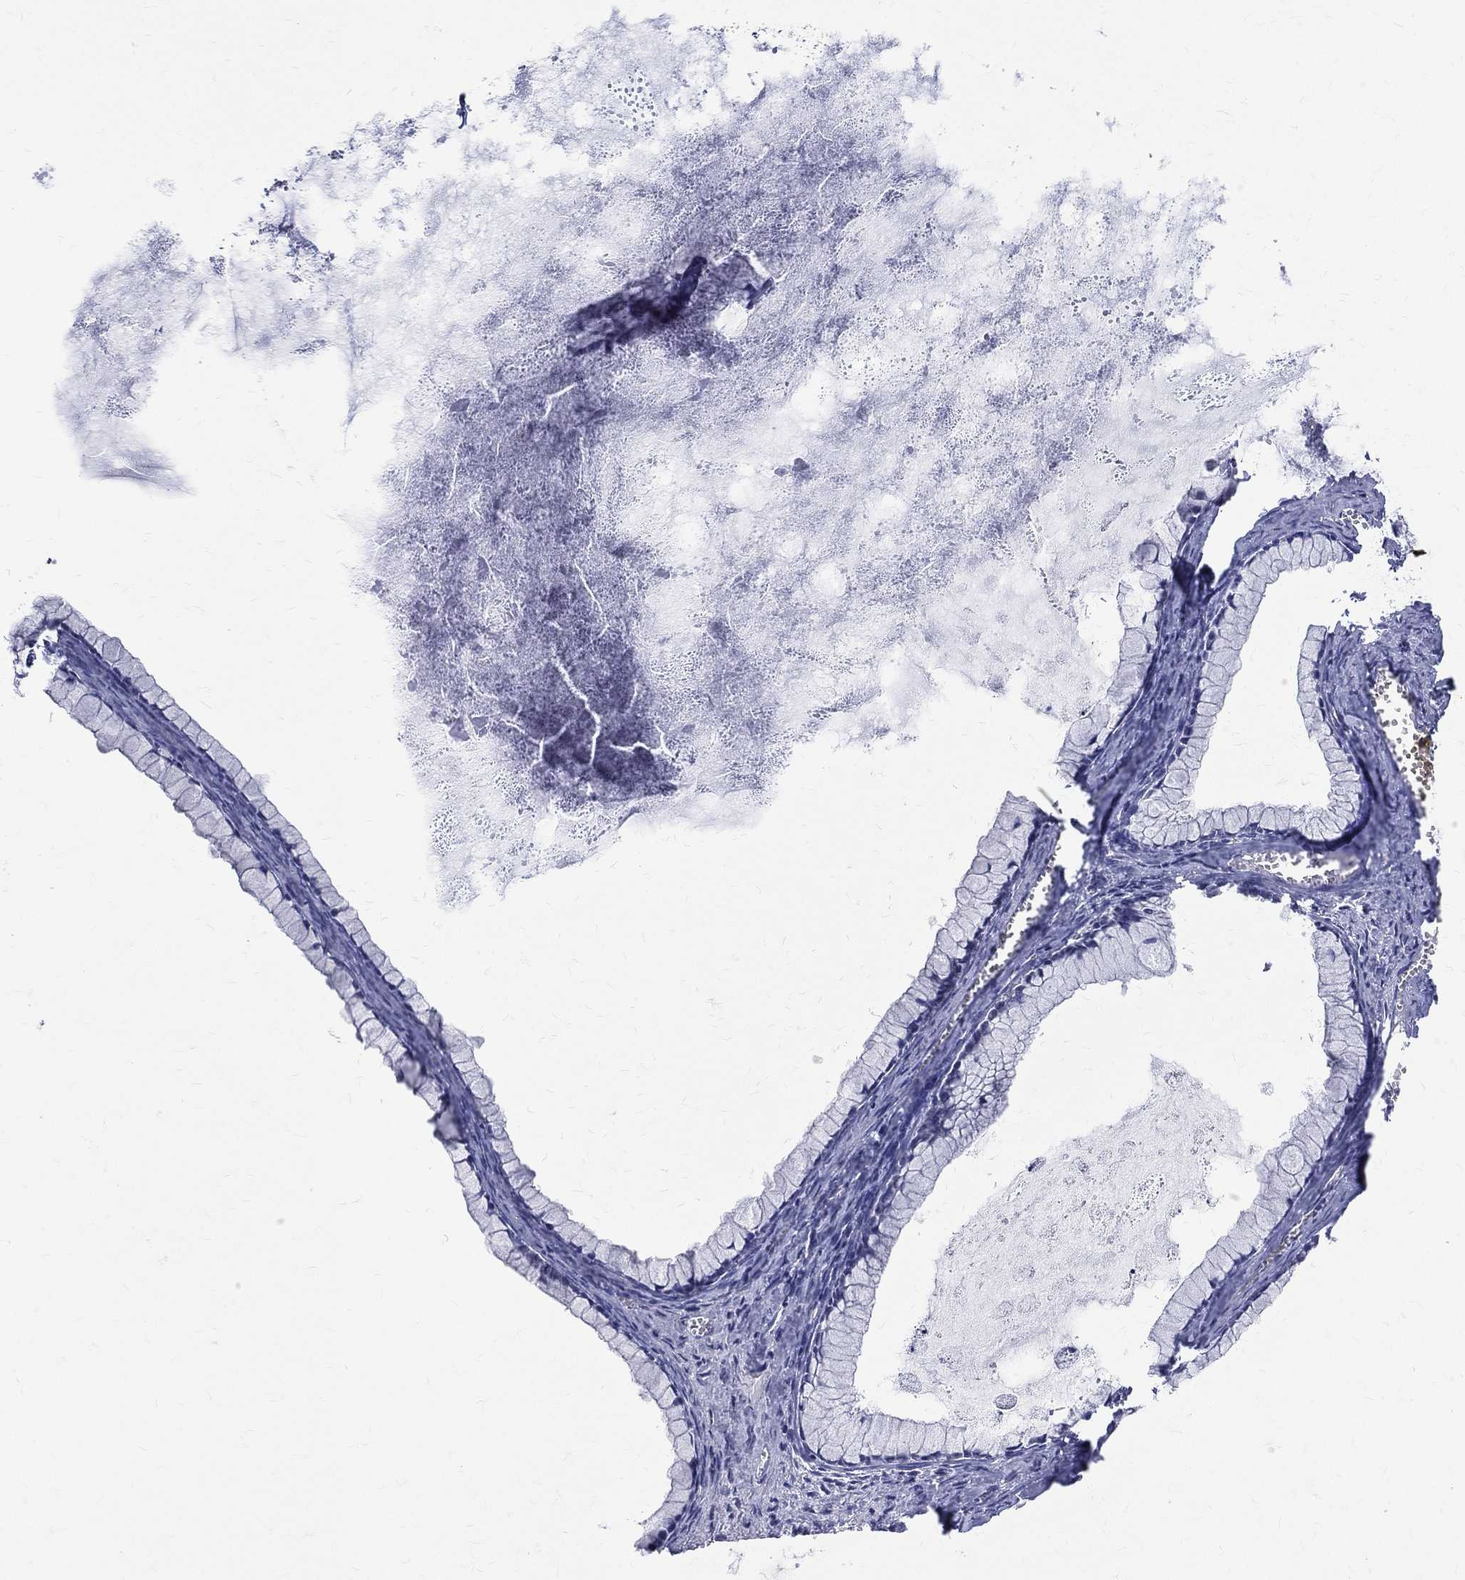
{"staining": {"intensity": "negative", "quantity": "none", "location": "none"}, "tissue": "ovarian cancer", "cell_type": "Tumor cells", "image_type": "cancer", "snomed": [{"axis": "morphology", "description": "Cystadenocarcinoma, mucinous, NOS"}, {"axis": "topography", "description": "Ovary"}], "caption": "High power microscopy micrograph of an immunohistochemistry (IHC) photomicrograph of mucinous cystadenocarcinoma (ovarian), revealing no significant positivity in tumor cells.", "gene": "DLG4", "patient": {"sex": "female", "age": 41}}